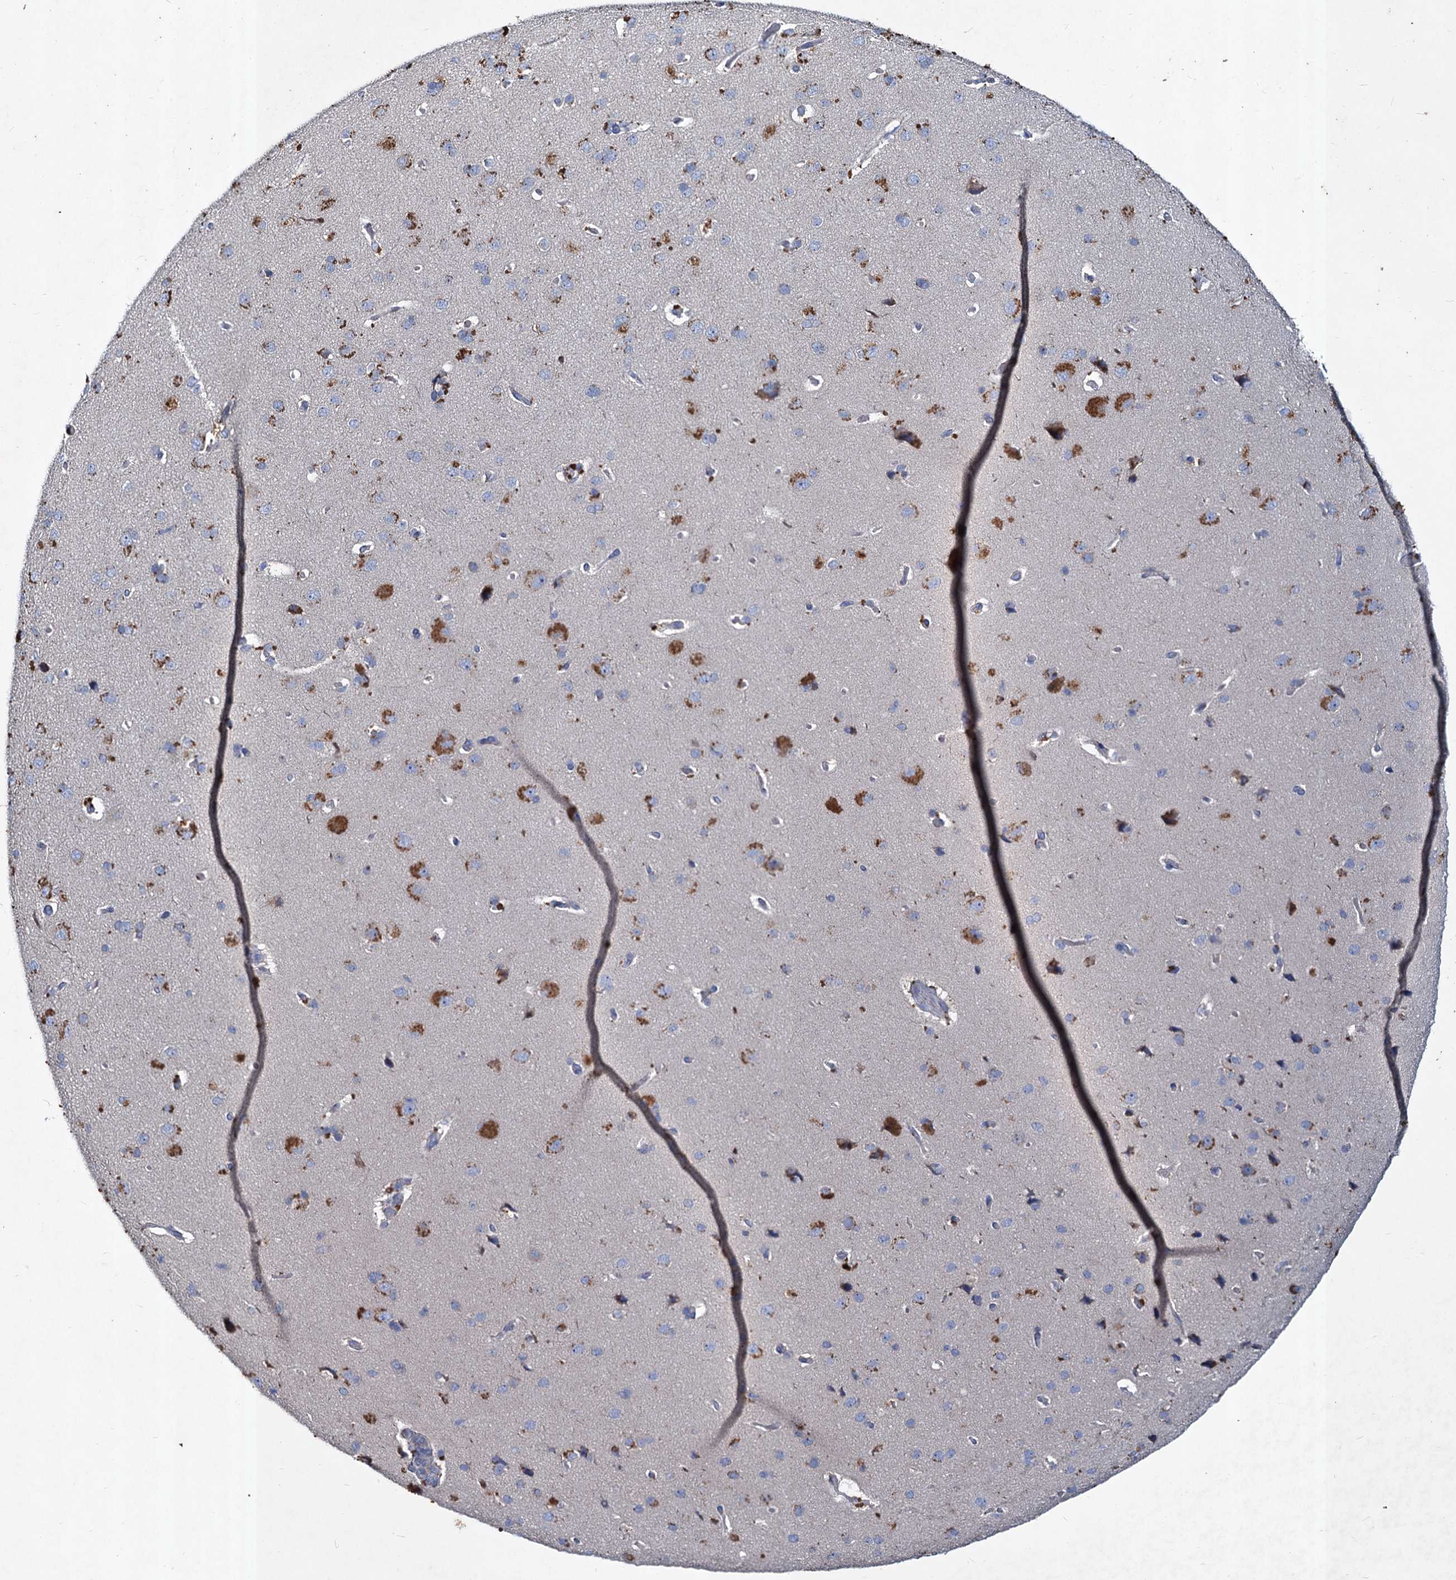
{"staining": {"intensity": "negative", "quantity": "none", "location": "none"}, "tissue": "cerebral cortex", "cell_type": "Endothelial cells", "image_type": "normal", "snomed": [{"axis": "morphology", "description": "Normal tissue, NOS"}, {"axis": "topography", "description": "Cerebral cortex"}], "caption": "A high-resolution image shows IHC staining of normal cerebral cortex, which reveals no significant staining in endothelial cells.", "gene": "TMX2", "patient": {"sex": "male", "age": 62}}